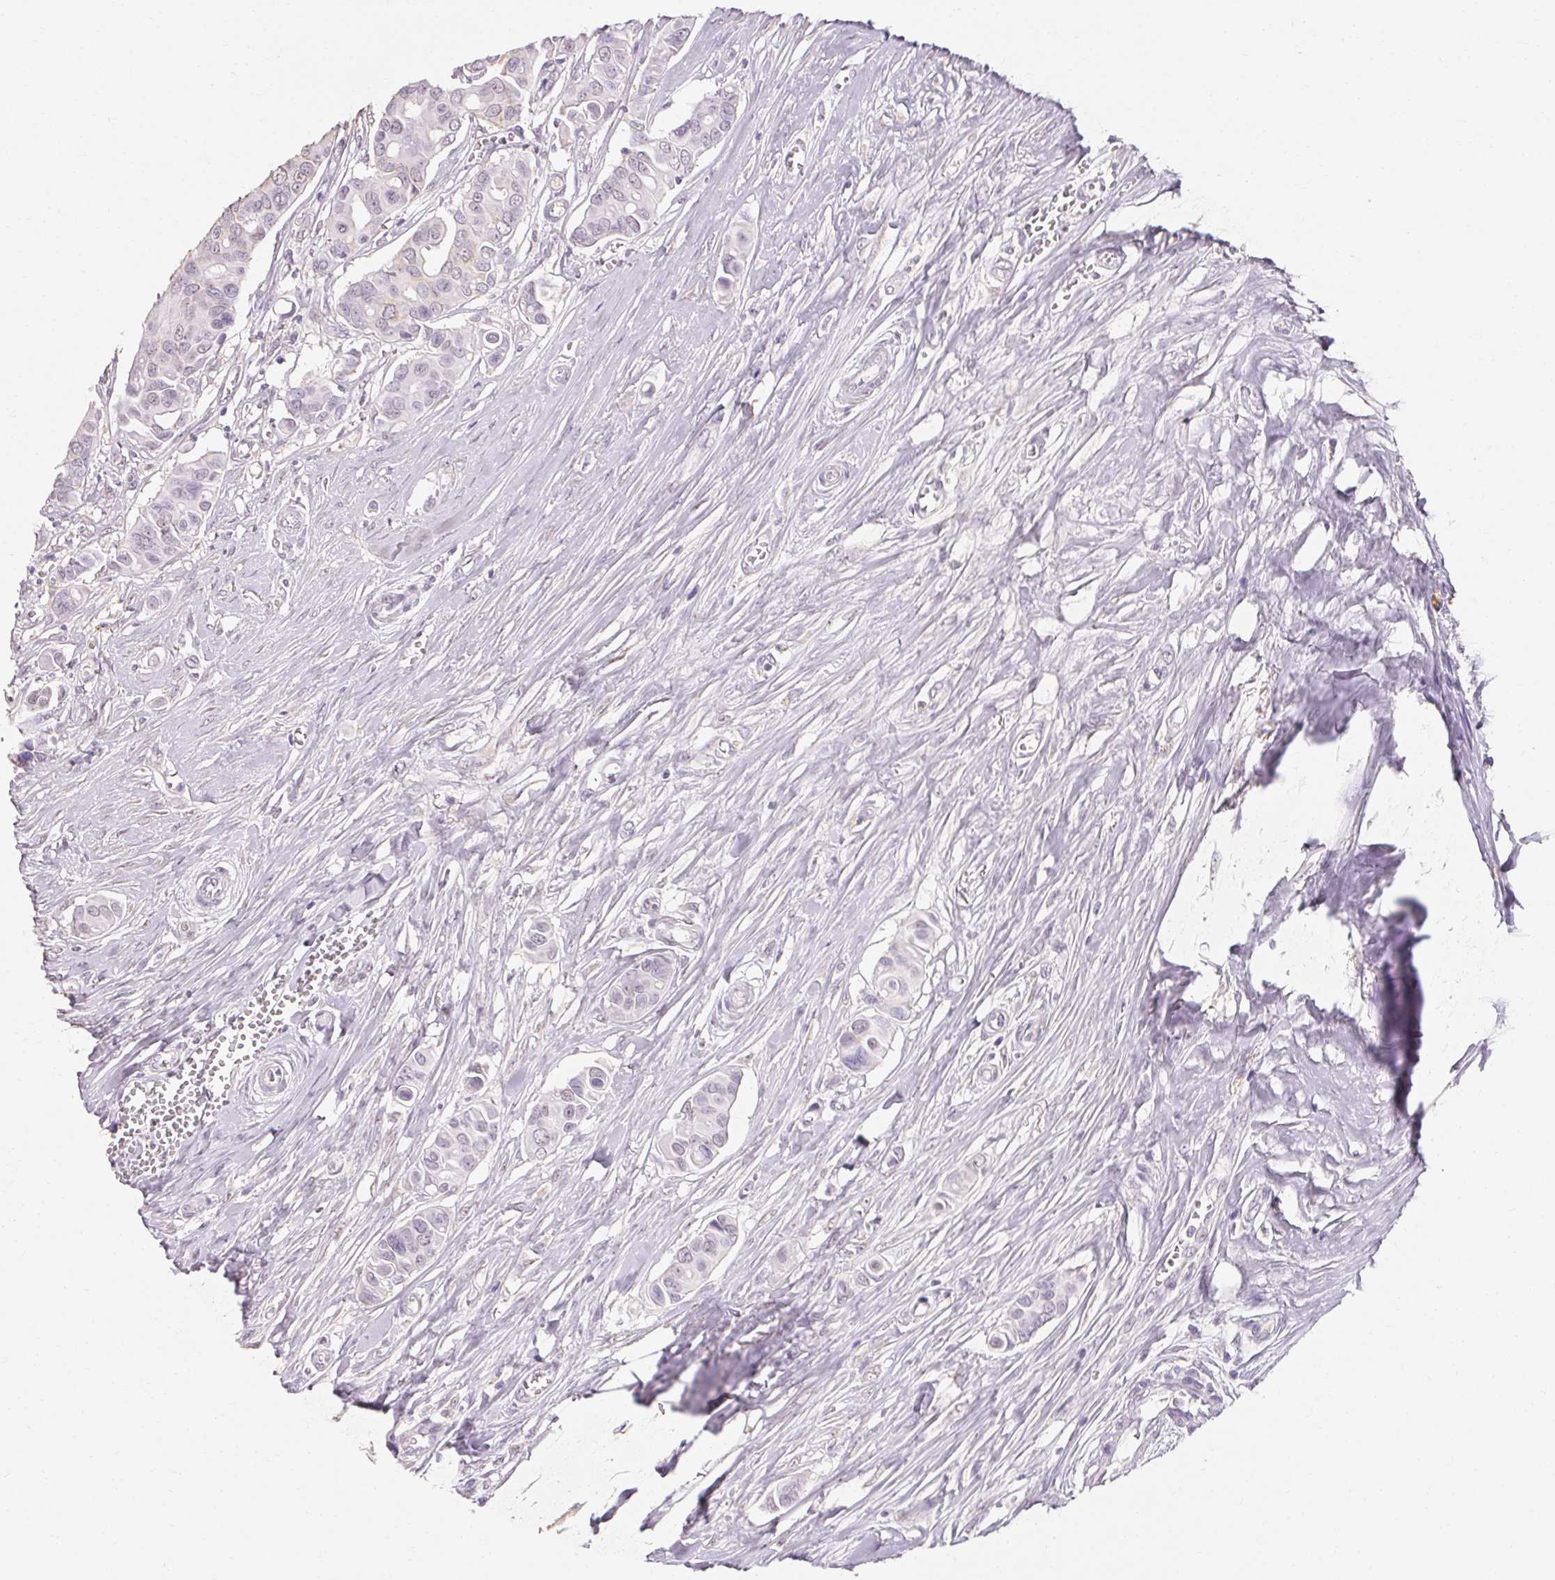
{"staining": {"intensity": "negative", "quantity": "none", "location": "none"}, "tissue": "breast cancer", "cell_type": "Tumor cells", "image_type": "cancer", "snomed": [{"axis": "morphology", "description": "Normal tissue, NOS"}, {"axis": "morphology", "description": "Duct carcinoma"}, {"axis": "topography", "description": "Skin"}, {"axis": "topography", "description": "Breast"}], "caption": "Tumor cells are negative for brown protein staining in breast cancer. Brightfield microscopy of immunohistochemistry stained with DAB (brown) and hematoxylin (blue), captured at high magnification.", "gene": "MAP7D2", "patient": {"sex": "female", "age": 54}}